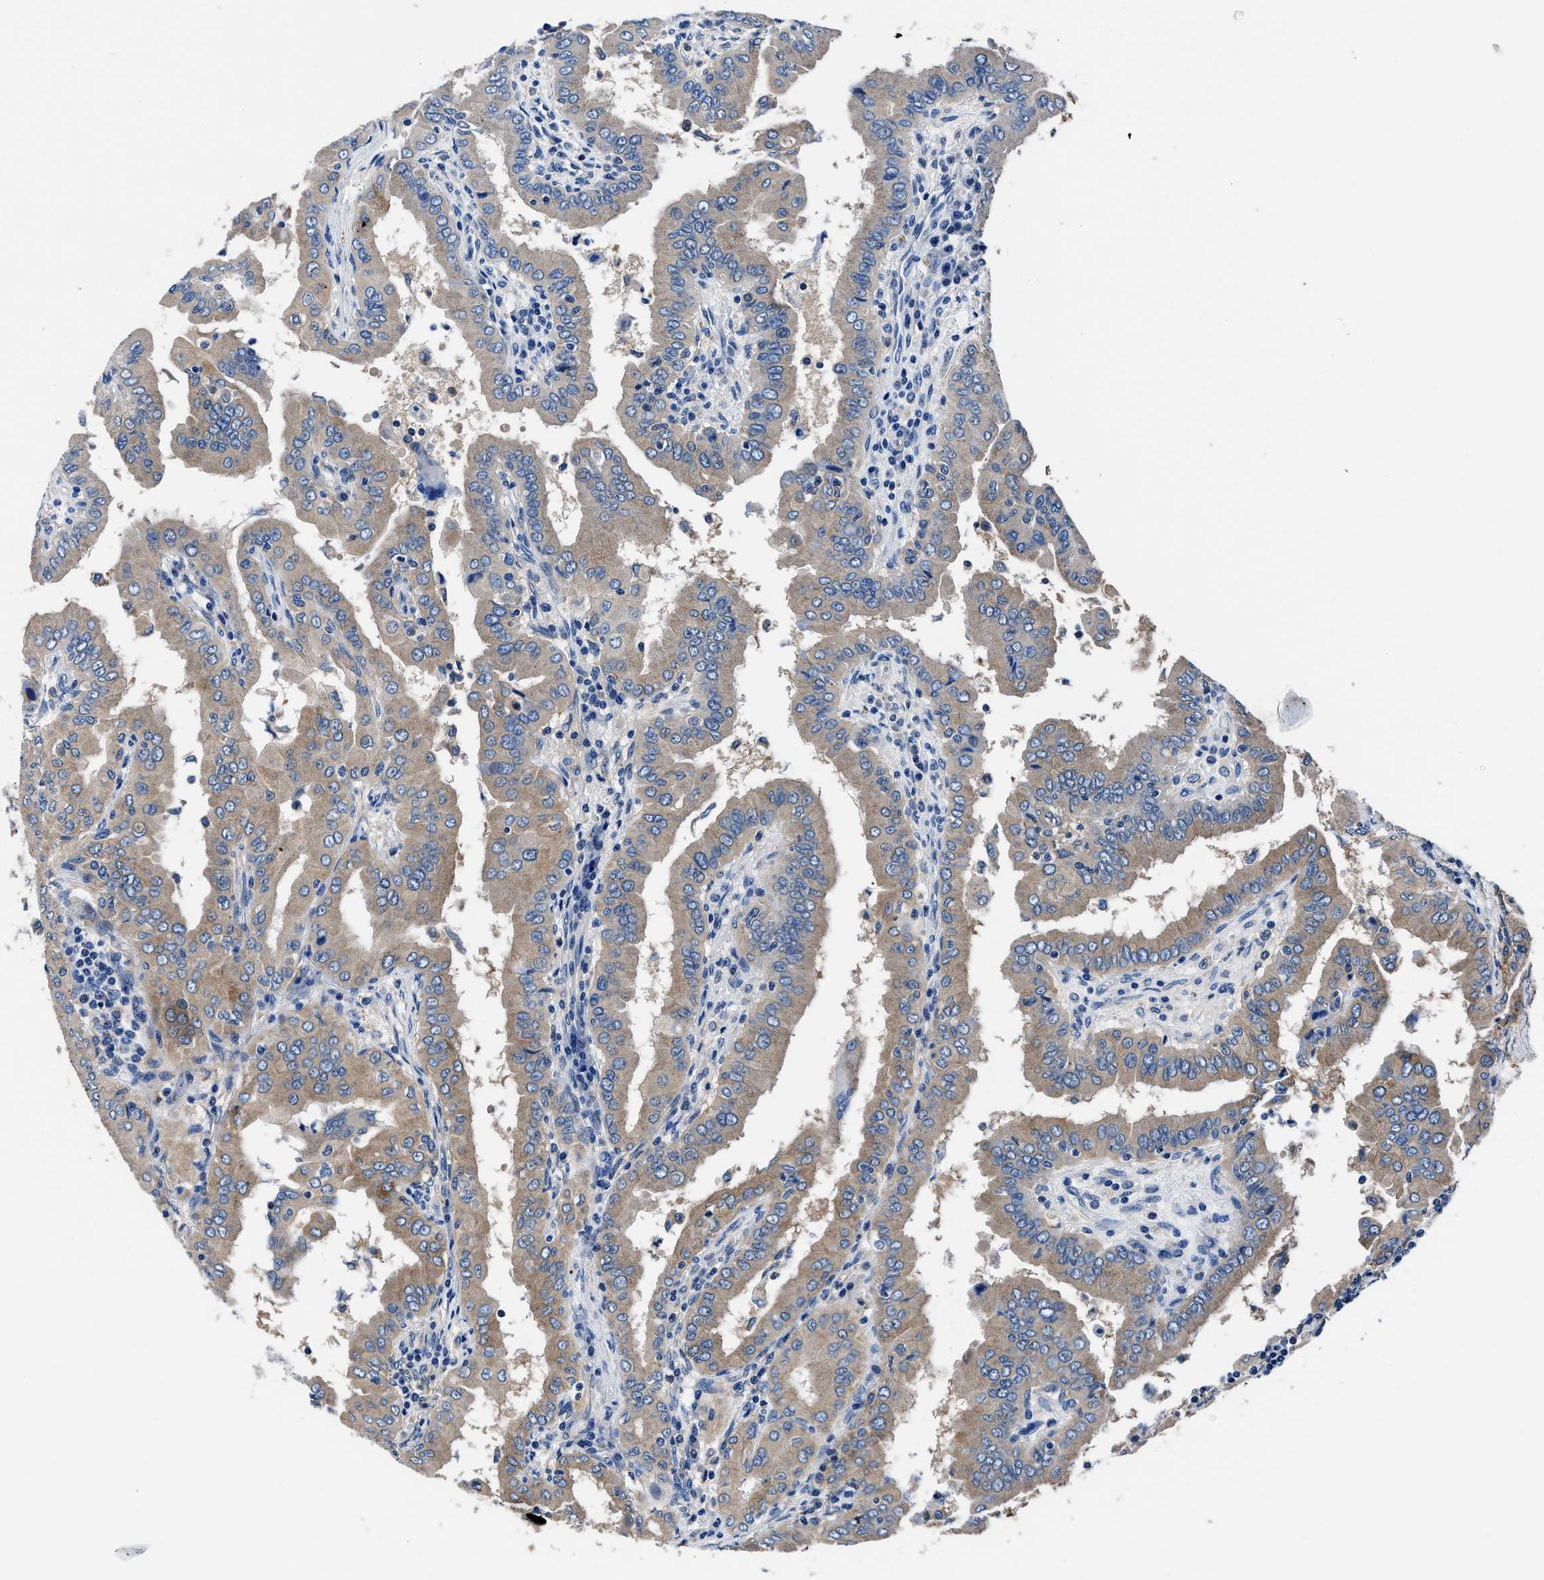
{"staining": {"intensity": "weak", "quantity": ">75%", "location": "cytoplasmic/membranous"}, "tissue": "thyroid cancer", "cell_type": "Tumor cells", "image_type": "cancer", "snomed": [{"axis": "morphology", "description": "Papillary adenocarcinoma, NOS"}, {"axis": "topography", "description": "Thyroid gland"}], "caption": "Immunohistochemistry (IHC) of thyroid cancer shows low levels of weak cytoplasmic/membranous expression in about >75% of tumor cells. (Stains: DAB (3,3'-diaminobenzidine) in brown, nuclei in blue, Microscopy: brightfield microscopy at high magnification).", "gene": "NEU1", "patient": {"sex": "male", "age": 33}}